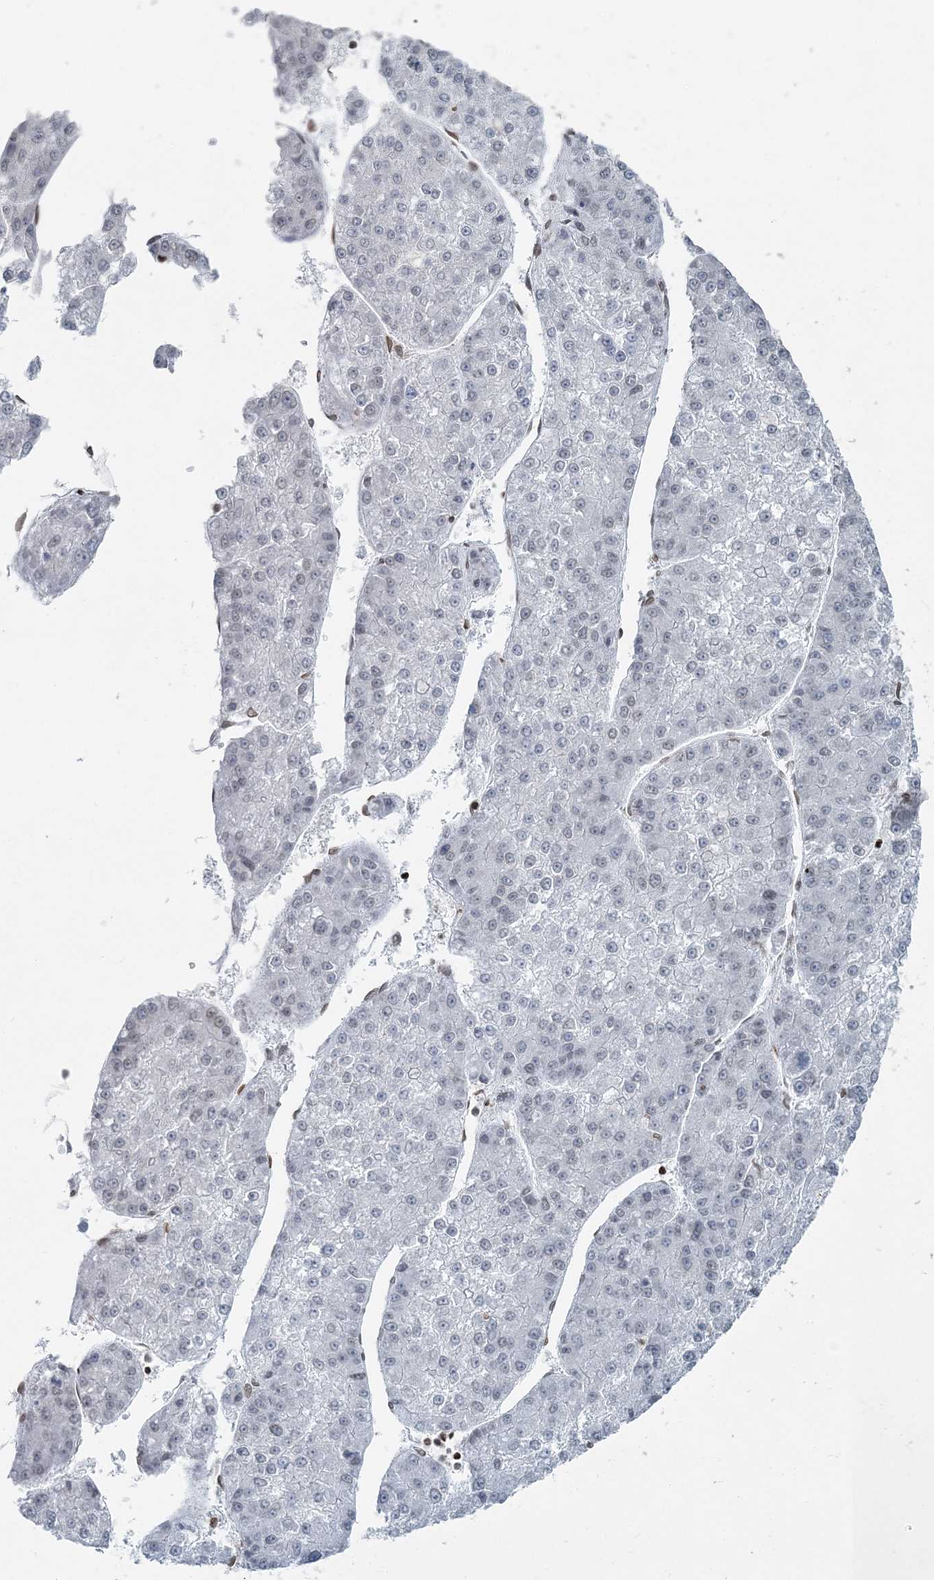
{"staining": {"intensity": "negative", "quantity": "none", "location": "none"}, "tissue": "liver cancer", "cell_type": "Tumor cells", "image_type": "cancer", "snomed": [{"axis": "morphology", "description": "Carcinoma, Hepatocellular, NOS"}, {"axis": "topography", "description": "Liver"}], "caption": "Histopathology image shows no protein expression in tumor cells of liver cancer (hepatocellular carcinoma) tissue.", "gene": "GJD4", "patient": {"sex": "female", "age": 73}}